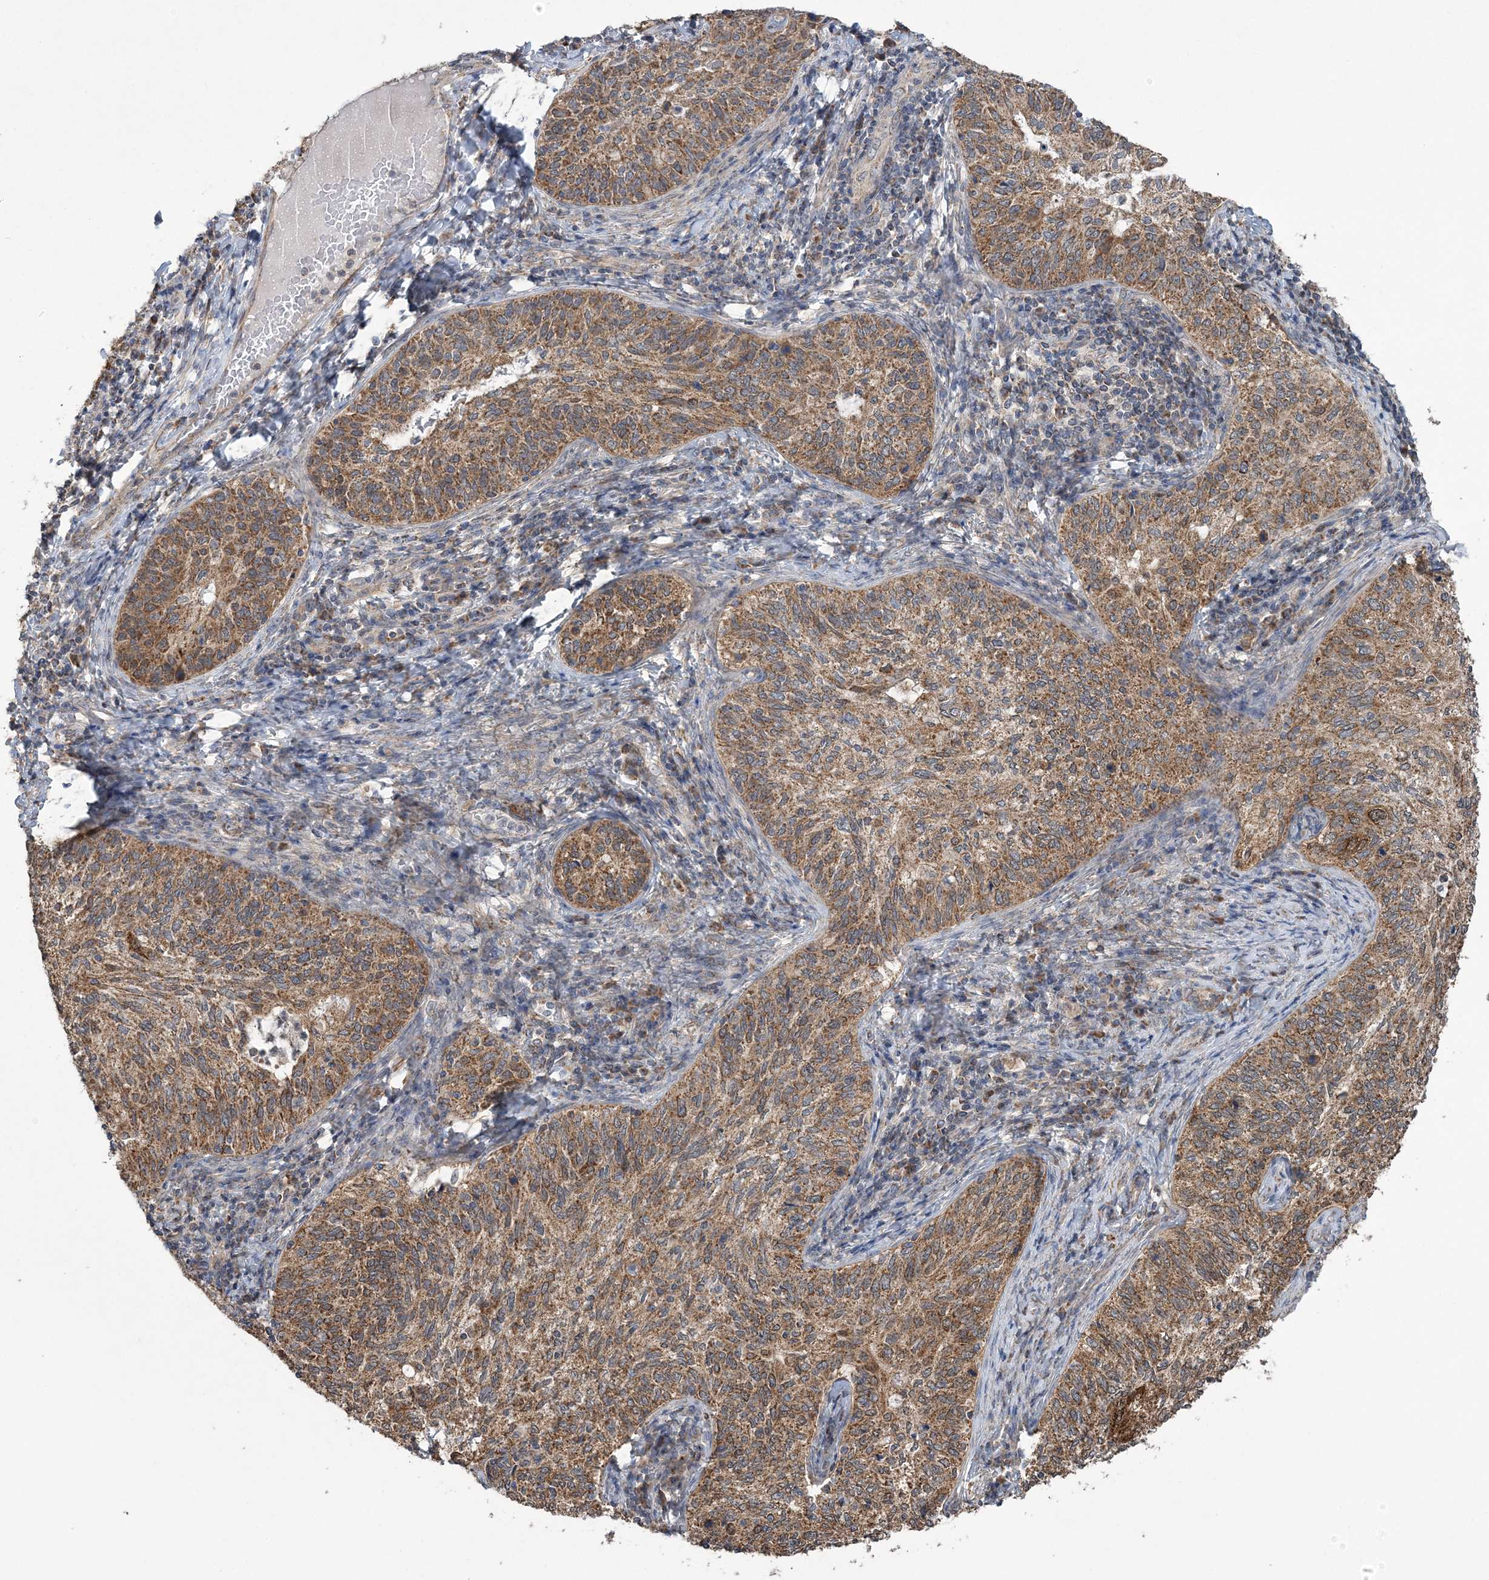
{"staining": {"intensity": "moderate", "quantity": ">75%", "location": "cytoplasmic/membranous,nuclear"}, "tissue": "cervical cancer", "cell_type": "Tumor cells", "image_type": "cancer", "snomed": [{"axis": "morphology", "description": "Squamous cell carcinoma, NOS"}, {"axis": "topography", "description": "Cervix"}], "caption": "IHC micrograph of squamous cell carcinoma (cervical) stained for a protein (brown), which shows medium levels of moderate cytoplasmic/membranous and nuclear positivity in approximately >75% of tumor cells.", "gene": "SLX9", "patient": {"sex": "female", "age": 30}}